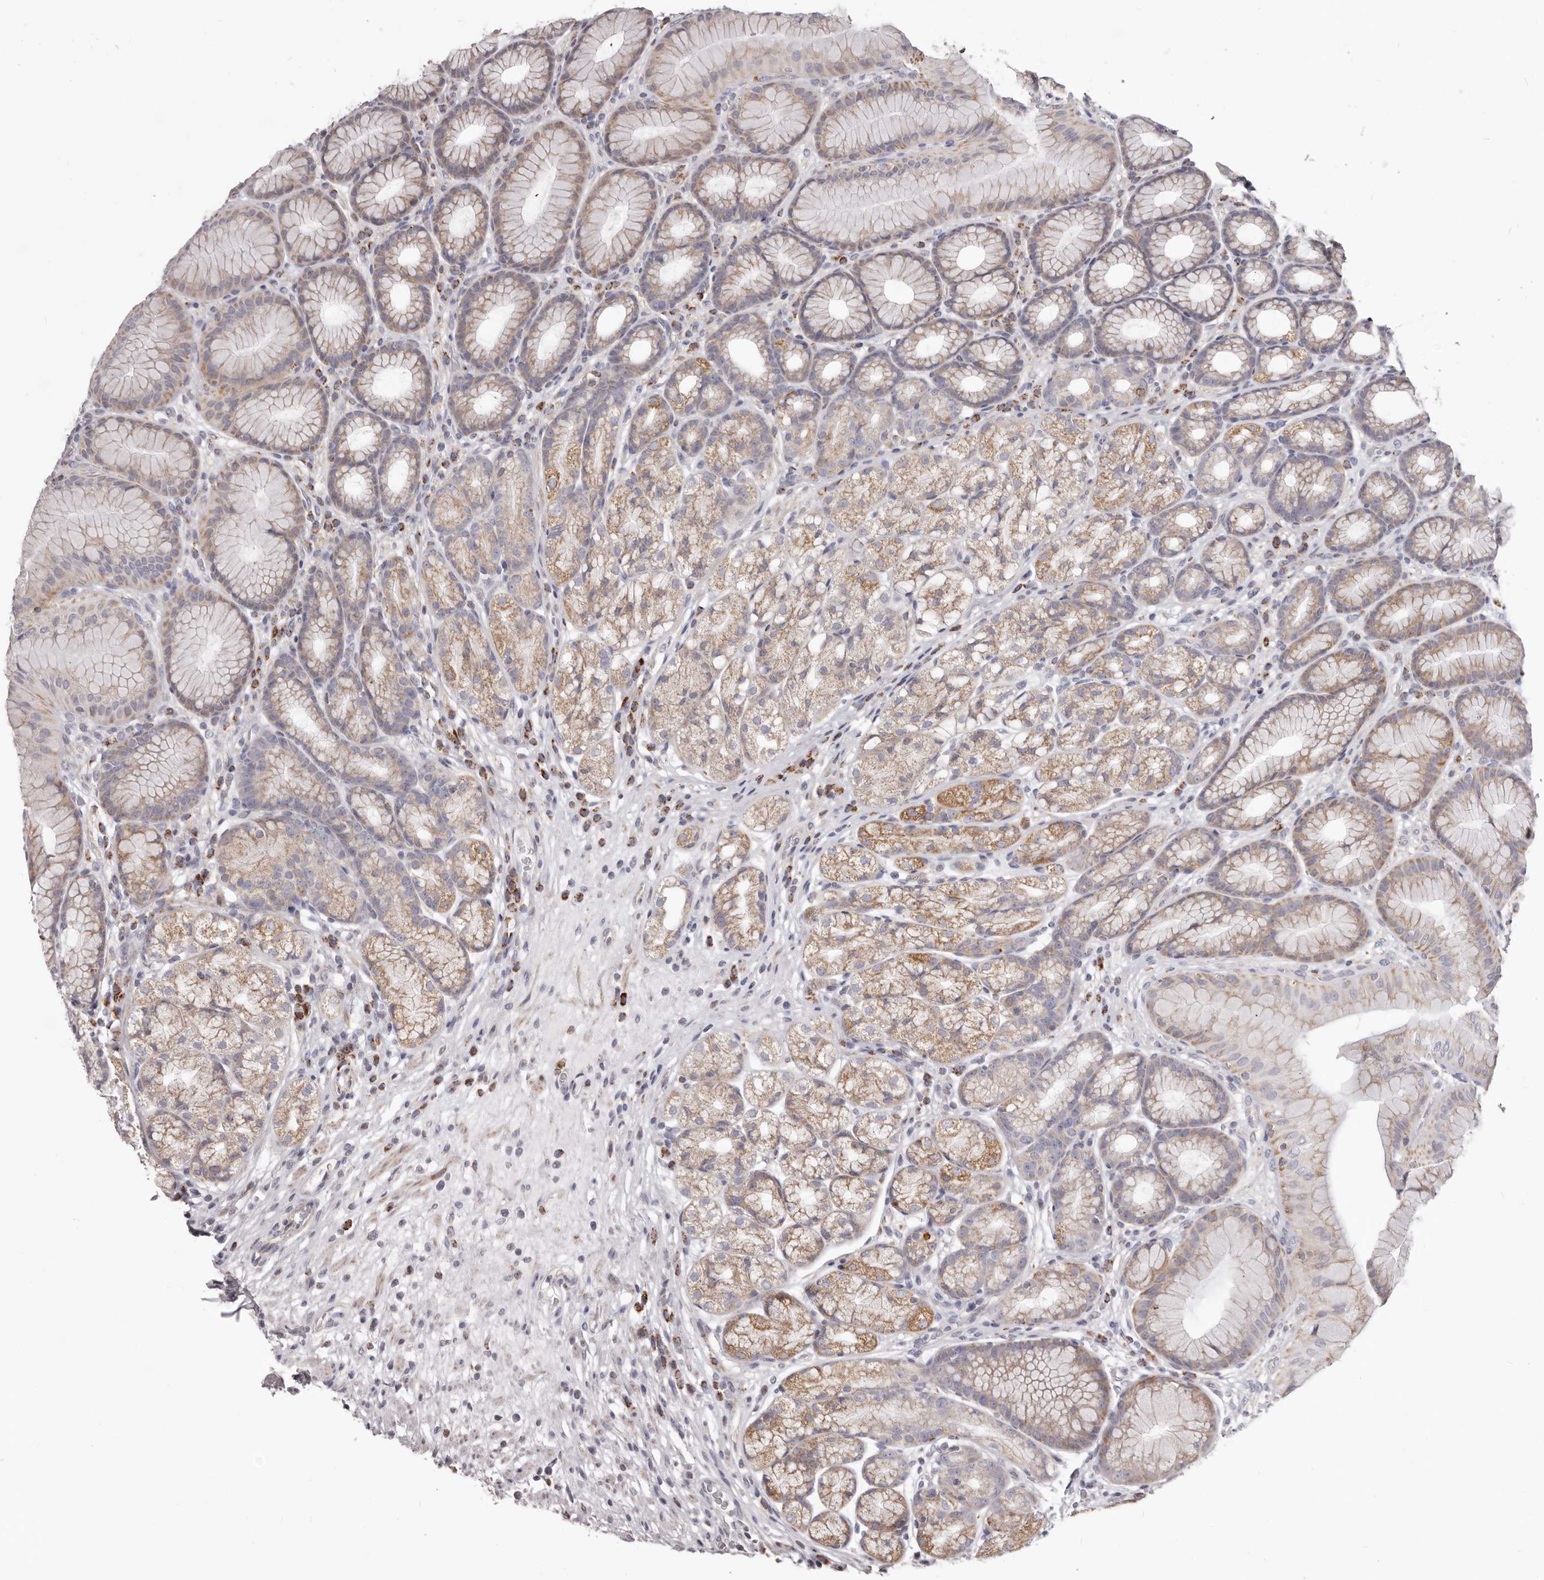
{"staining": {"intensity": "moderate", "quantity": ">75%", "location": "cytoplasmic/membranous"}, "tissue": "stomach", "cell_type": "Glandular cells", "image_type": "normal", "snomed": [{"axis": "morphology", "description": "Normal tissue, NOS"}, {"axis": "topography", "description": "Stomach"}], "caption": "Human stomach stained with a brown dye demonstrates moderate cytoplasmic/membranous positive positivity in approximately >75% of glandular cells.", "gene": "PRMT2", "patient": {"sex": "male", "age": 57}}